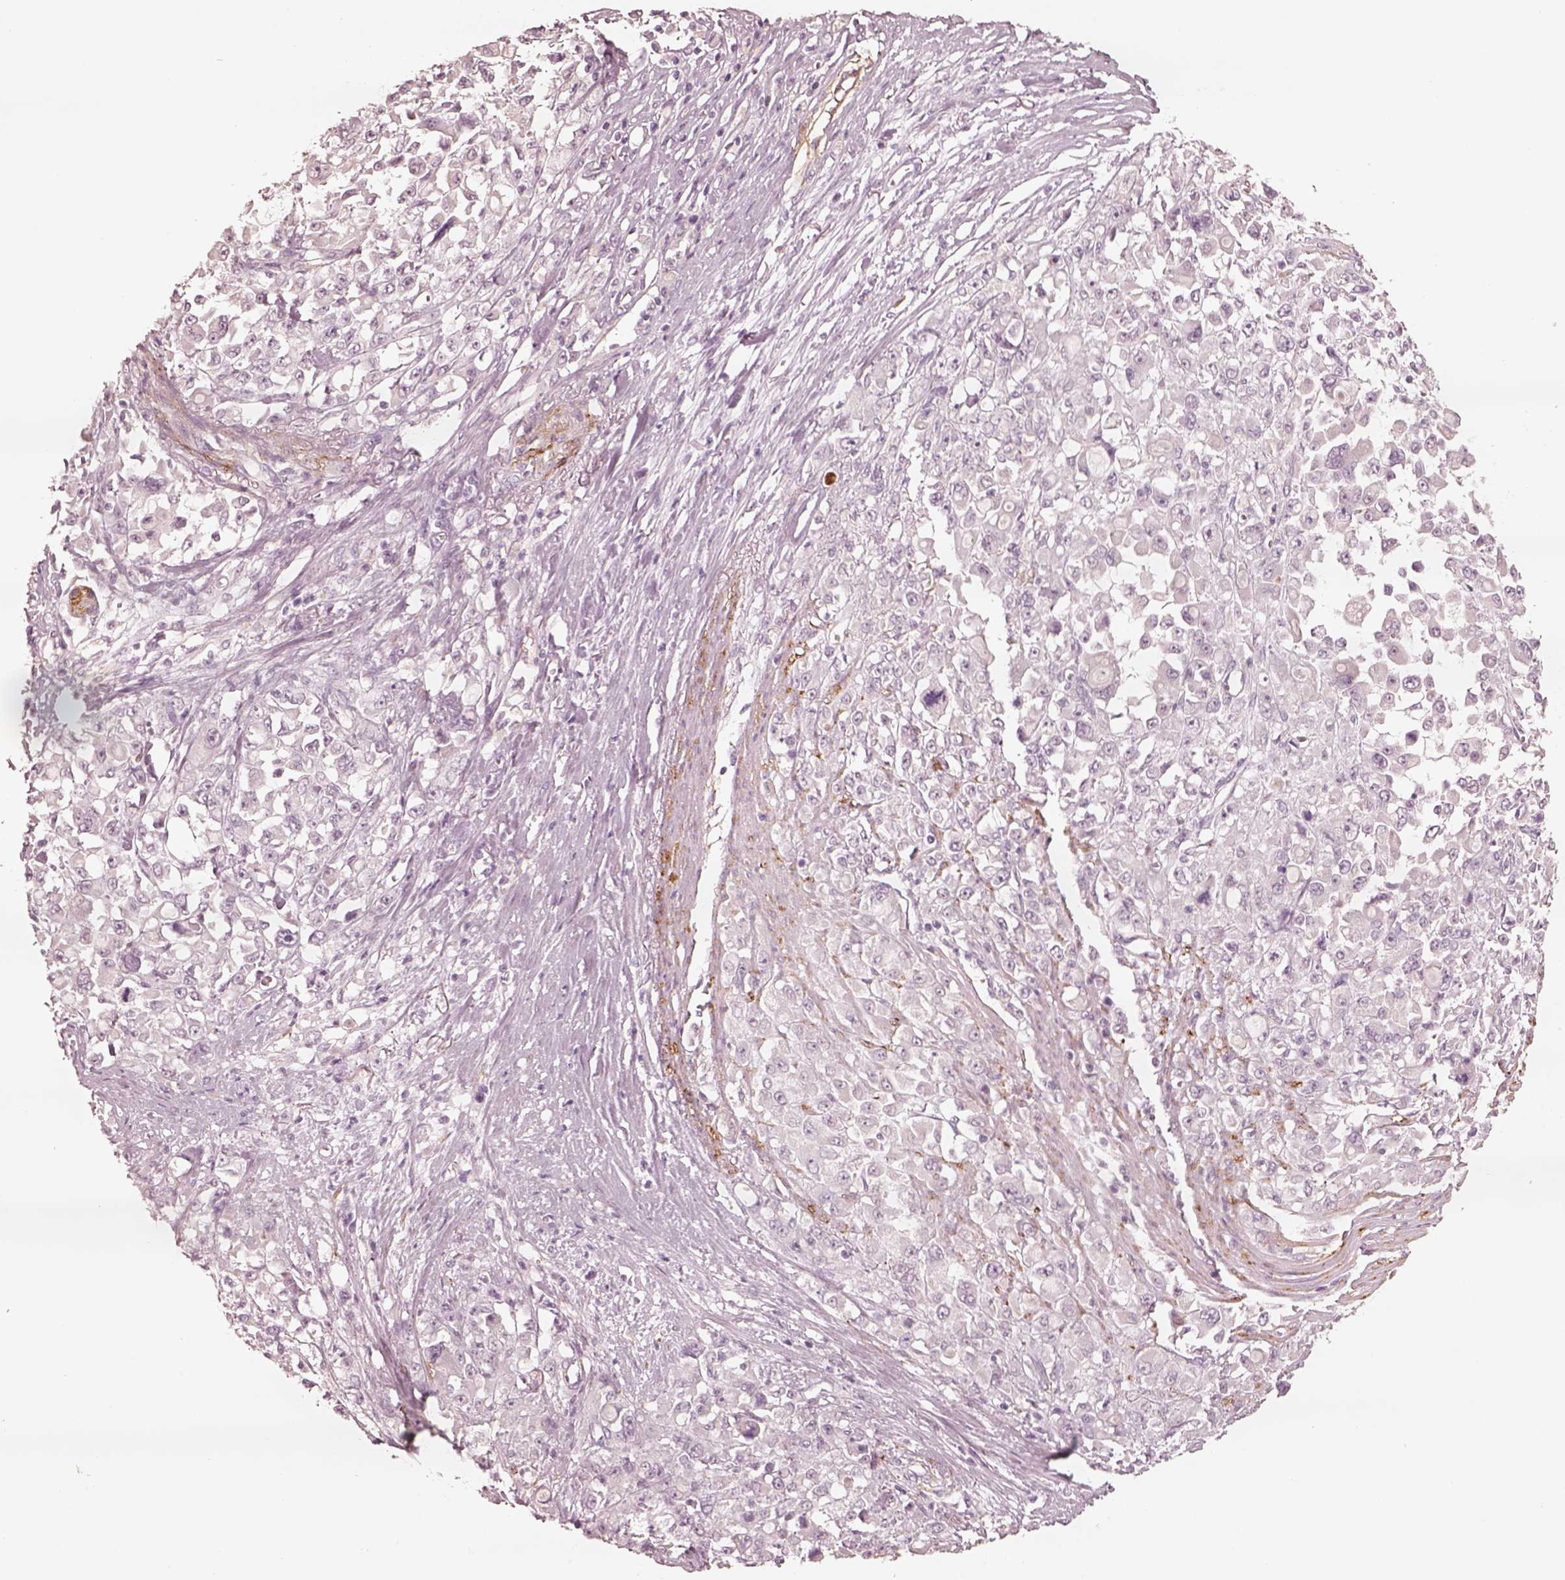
{"staining": {"intensity": "negative", "quantity": "none", "location": "none"}, "tissue": "stomach cancer", "cell_type": "Tumor cells", "image_type": "cancer", "snomed": [{"axis": "morphology", "description": "Adenocarcinoma, NOS"}, {"axis": "topography", "description": "Stomach"}], "caption": "Tumor cells show no significant protein staining in adenocarcinoma (stomach).", "gene": "DNAAF9", "patient": {"sex": "female", "age": 76}}